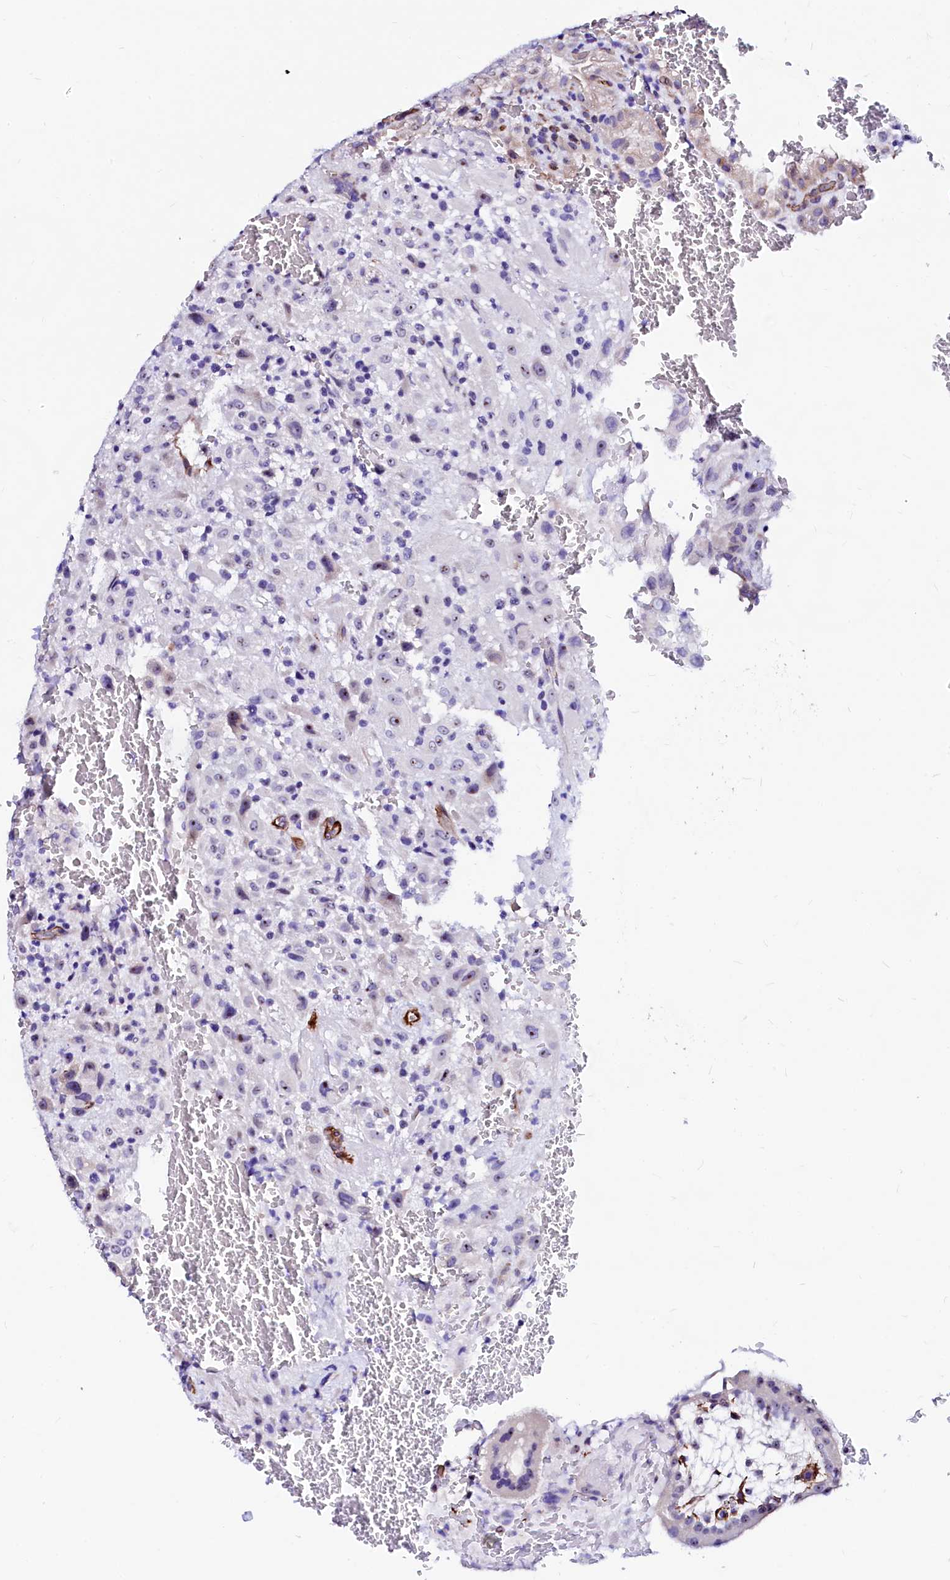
{"staining": {"intensity": "moderate", "quantity": "<25%", "location": "nuclear"}, "tissue": "placenta", "cell_type": "Decidual cells", "image_type": "normal", "snomed": [{"axis": "morphology", "description": "Normal tissue, NOS"}, {"axis": "topography", "description": "Placenta"}], "caption": "Protein analysis of benign placenta reveals moderate nuclear positivity in about <25% of decidual cells.", "gene": "SFR1", "patient": {"sex": "female", "age": 35}}